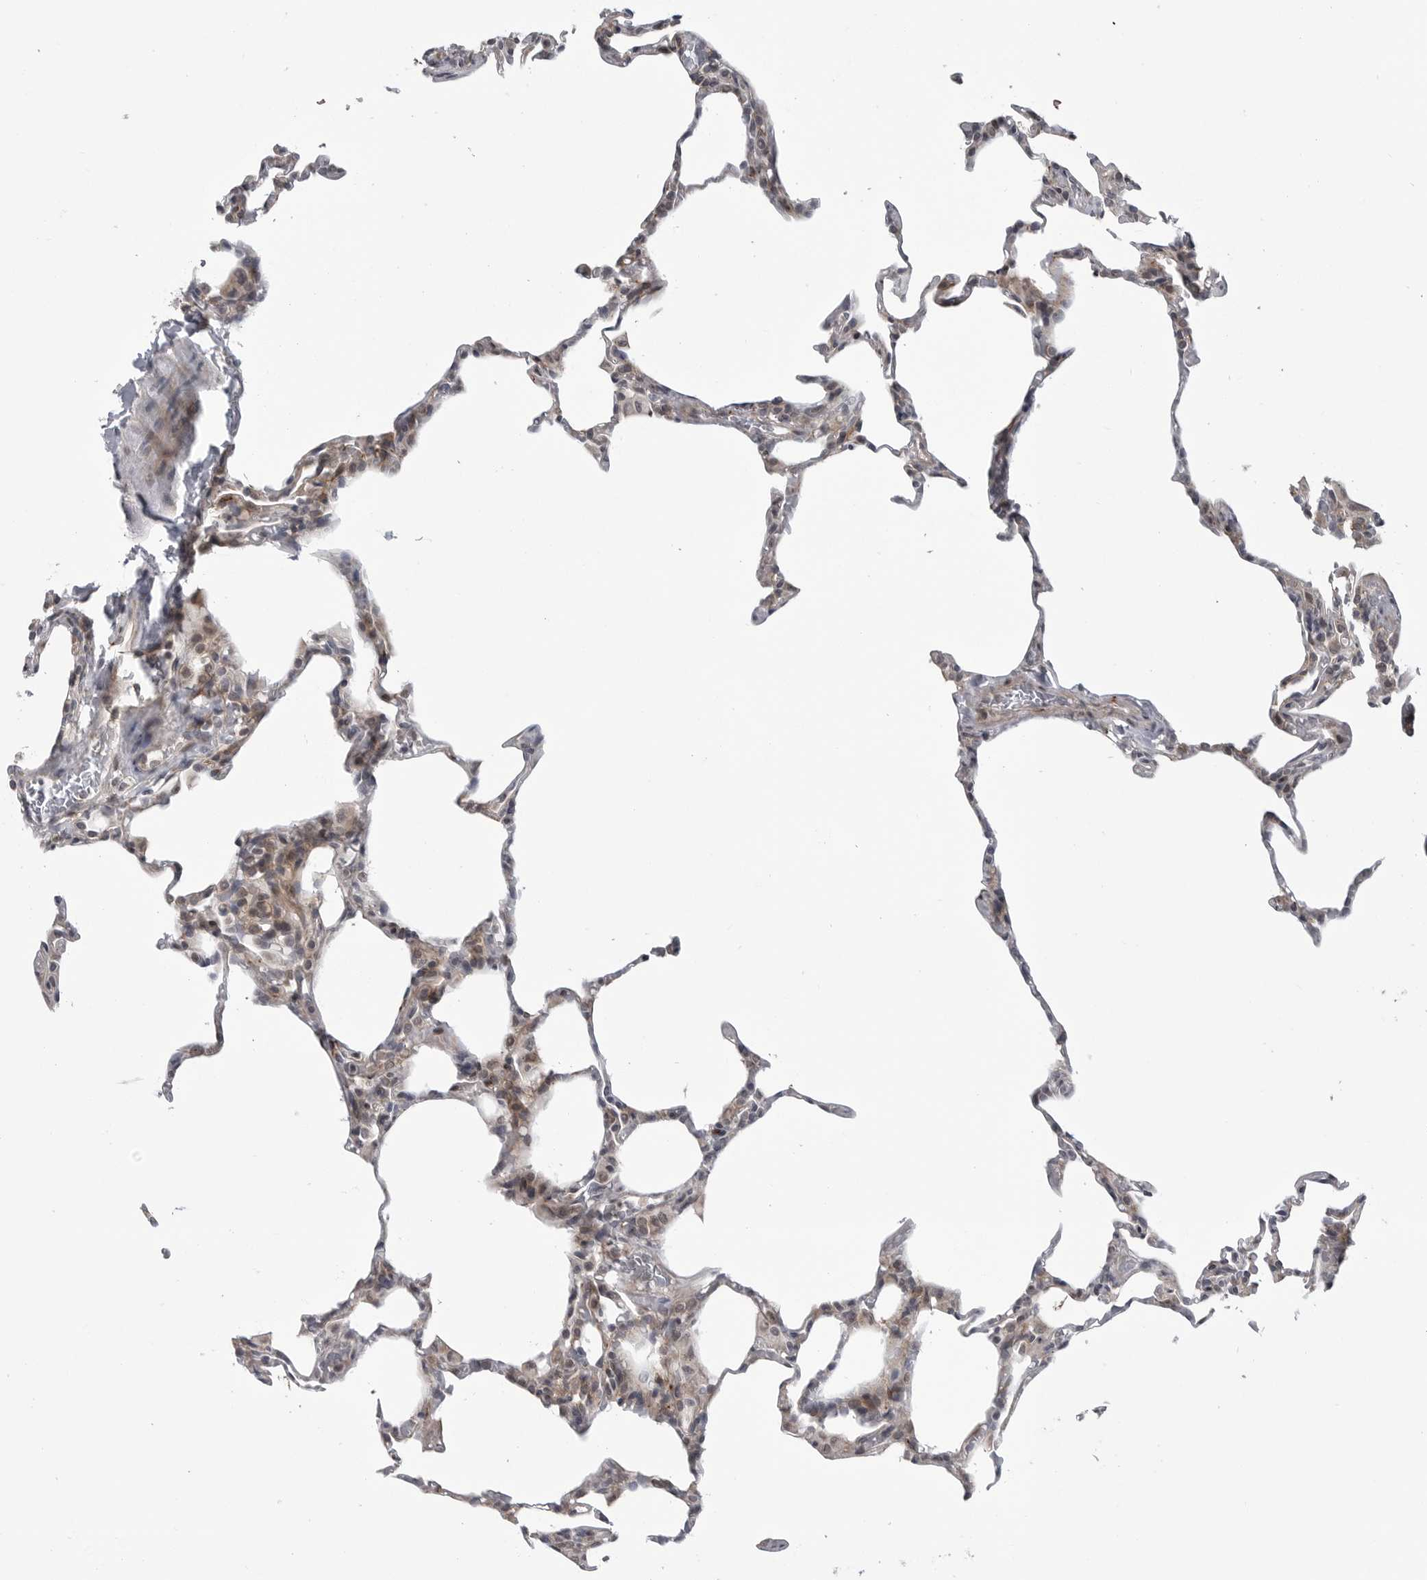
{"staining": {"intensity": "weak", "quantity": "25%-75%", "location": "cytoplasmic/membranous"}, "tissue": "lung", "cell_type": "Alveolar cells", "image_type": "normal", "snomed": [{"axis": "morphology", "description": "Normal tissue, NOS"}, {"axis": "topography", "description": "Lung"}], "caption": "Alveolar cells demonstrate low levels of weak cytoplasmic/membranous positivity in about 25%-75% of cells in normal human lung. The protein is stained brown, and the nuclei are stained in blue (DAB (3,3'-diaminobenzidine) IHC with brightfield microscopy, high magnification).", "gene": "FAAP100", "patient": {"sex": "male", "age": 20}}